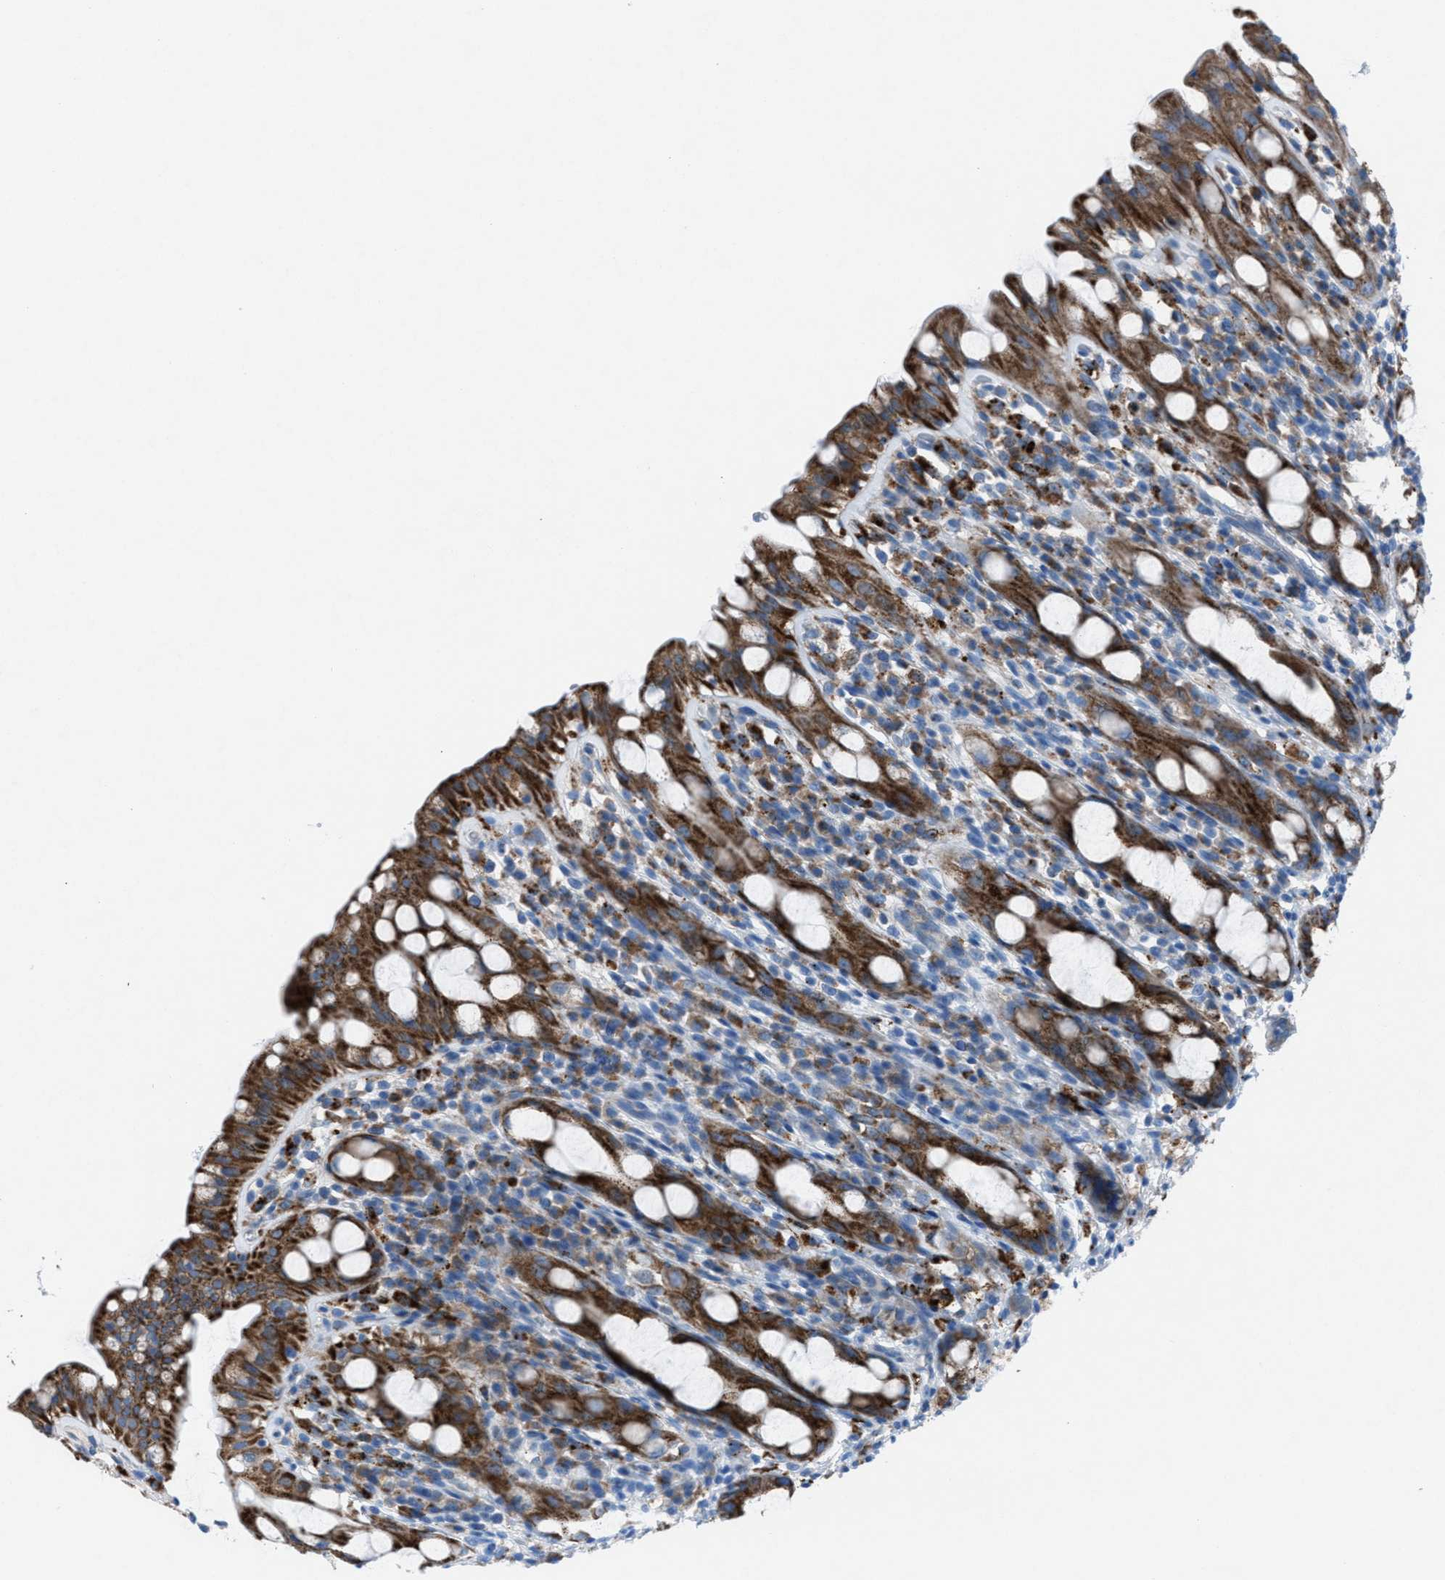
{"staining": {"intensity": "strong", "quantity": ">75%", "location": "cytoplasmic/membranous"}, "tissue": "rectum", "cell_type": "Glandular cells", "image_type": "normal", "snomed": [{"axis": "morphology", "description": "Normal tissue, NOS"}, {"axis": "topography", "description": "Rectum"}], "caption": "Strong cytoplasmic/membranous protein expression is identified in approximately >75% of glandular cells in rectum. The staining was performed using DAB (3,3'-diaminobenzidine), with brown indicating positive protein expression. Nuclei are stained blue with hematoxylin.", "gene": "CD1B", "patient": {"sex": "male", "age": 44}}